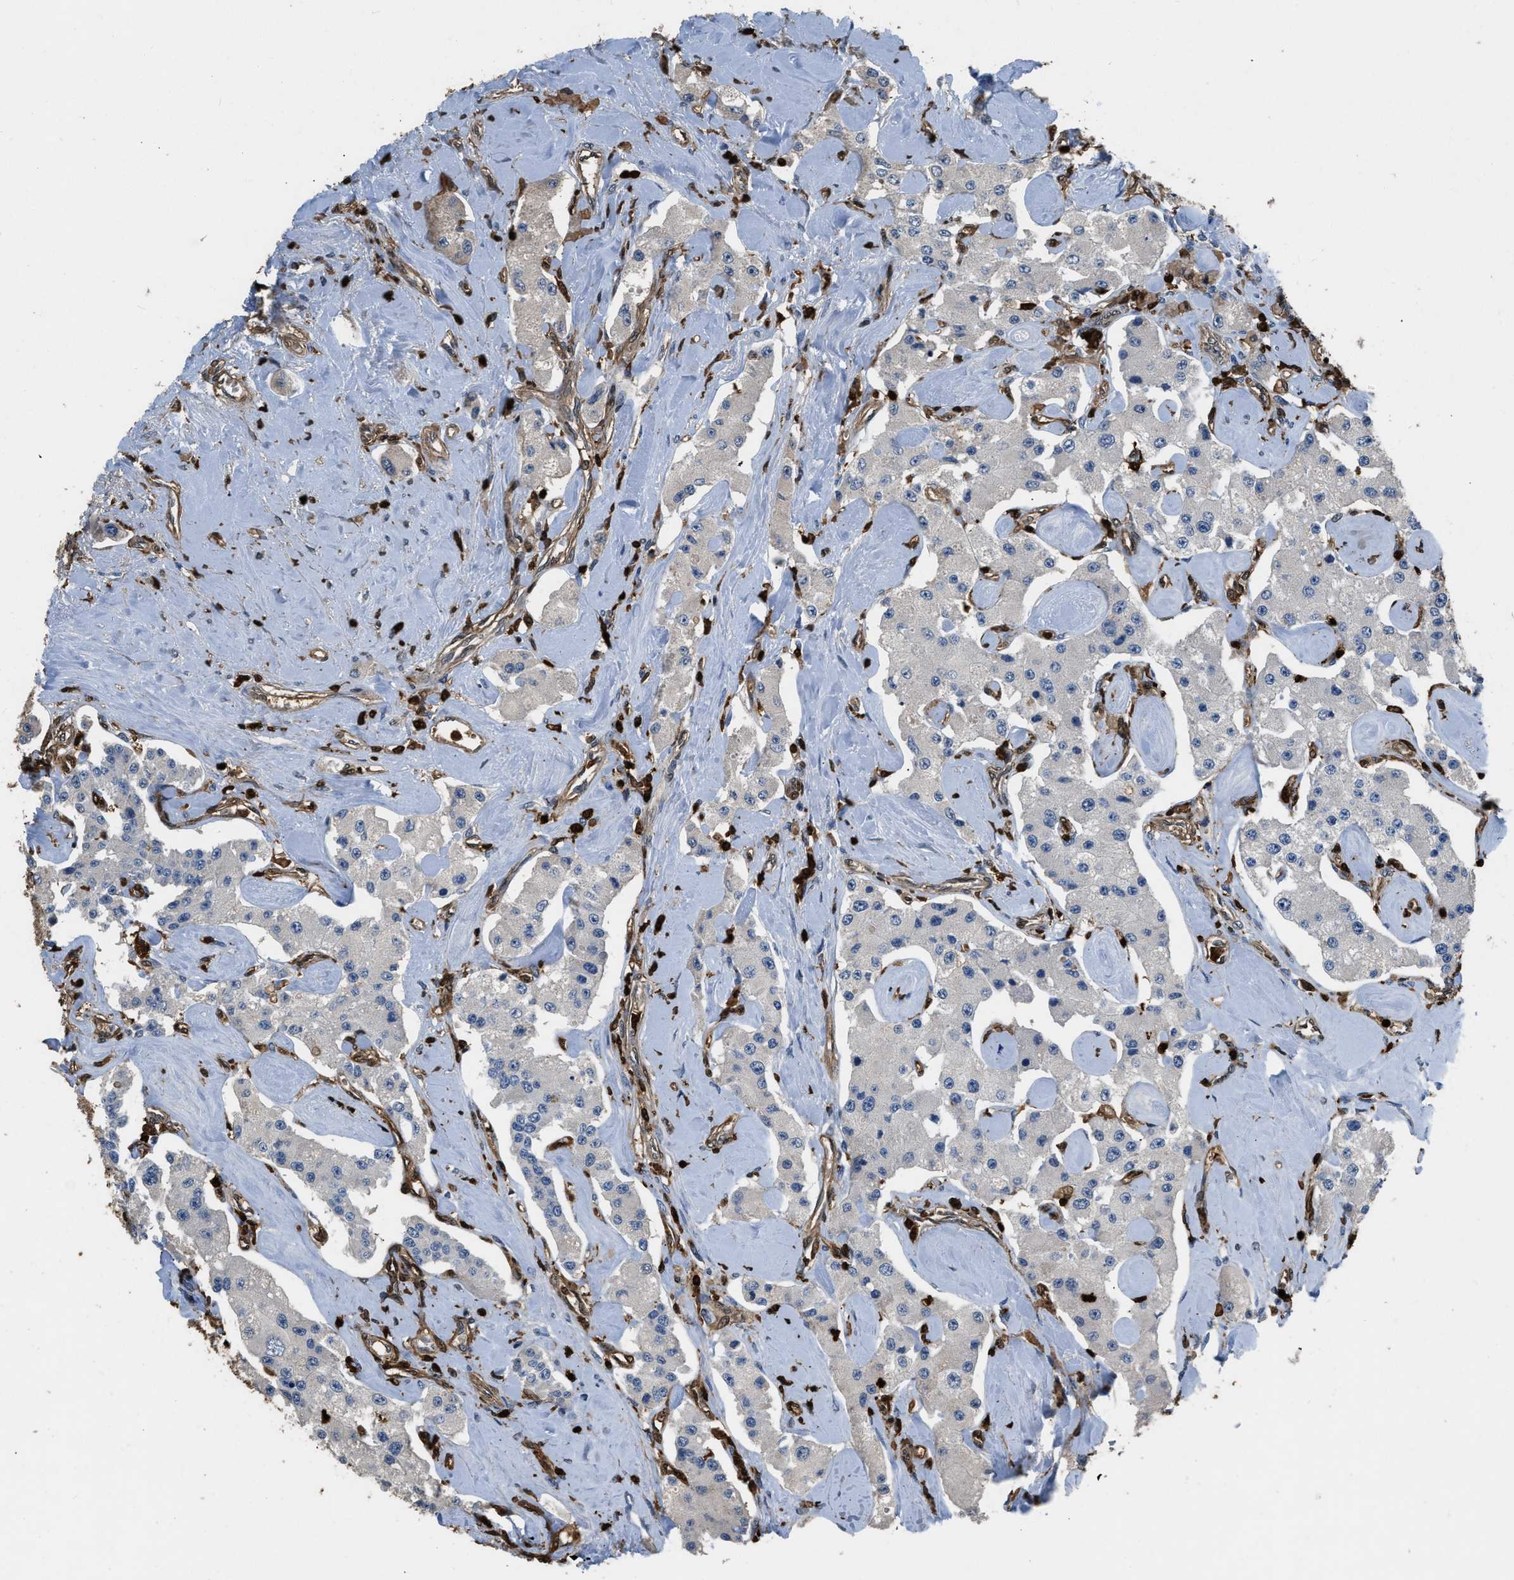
{"staining": {"intensity": "negative", "quantity": "none", "location": "none"}, "tissue": "carcinoid", "cell_type": "Tumor cells", "image_type": "cancer", "snomed": [{"axis": "morphology", "description": "Carcinoid, malignant, NOS"}, {"axis": "topography", "description": "Pancreas"}], "caption": "Image shows no significant protein expression in tumor cells of carcinoid.", "gene": "ARHGDIB", "patient": {"sex": "male", "age": 41}}